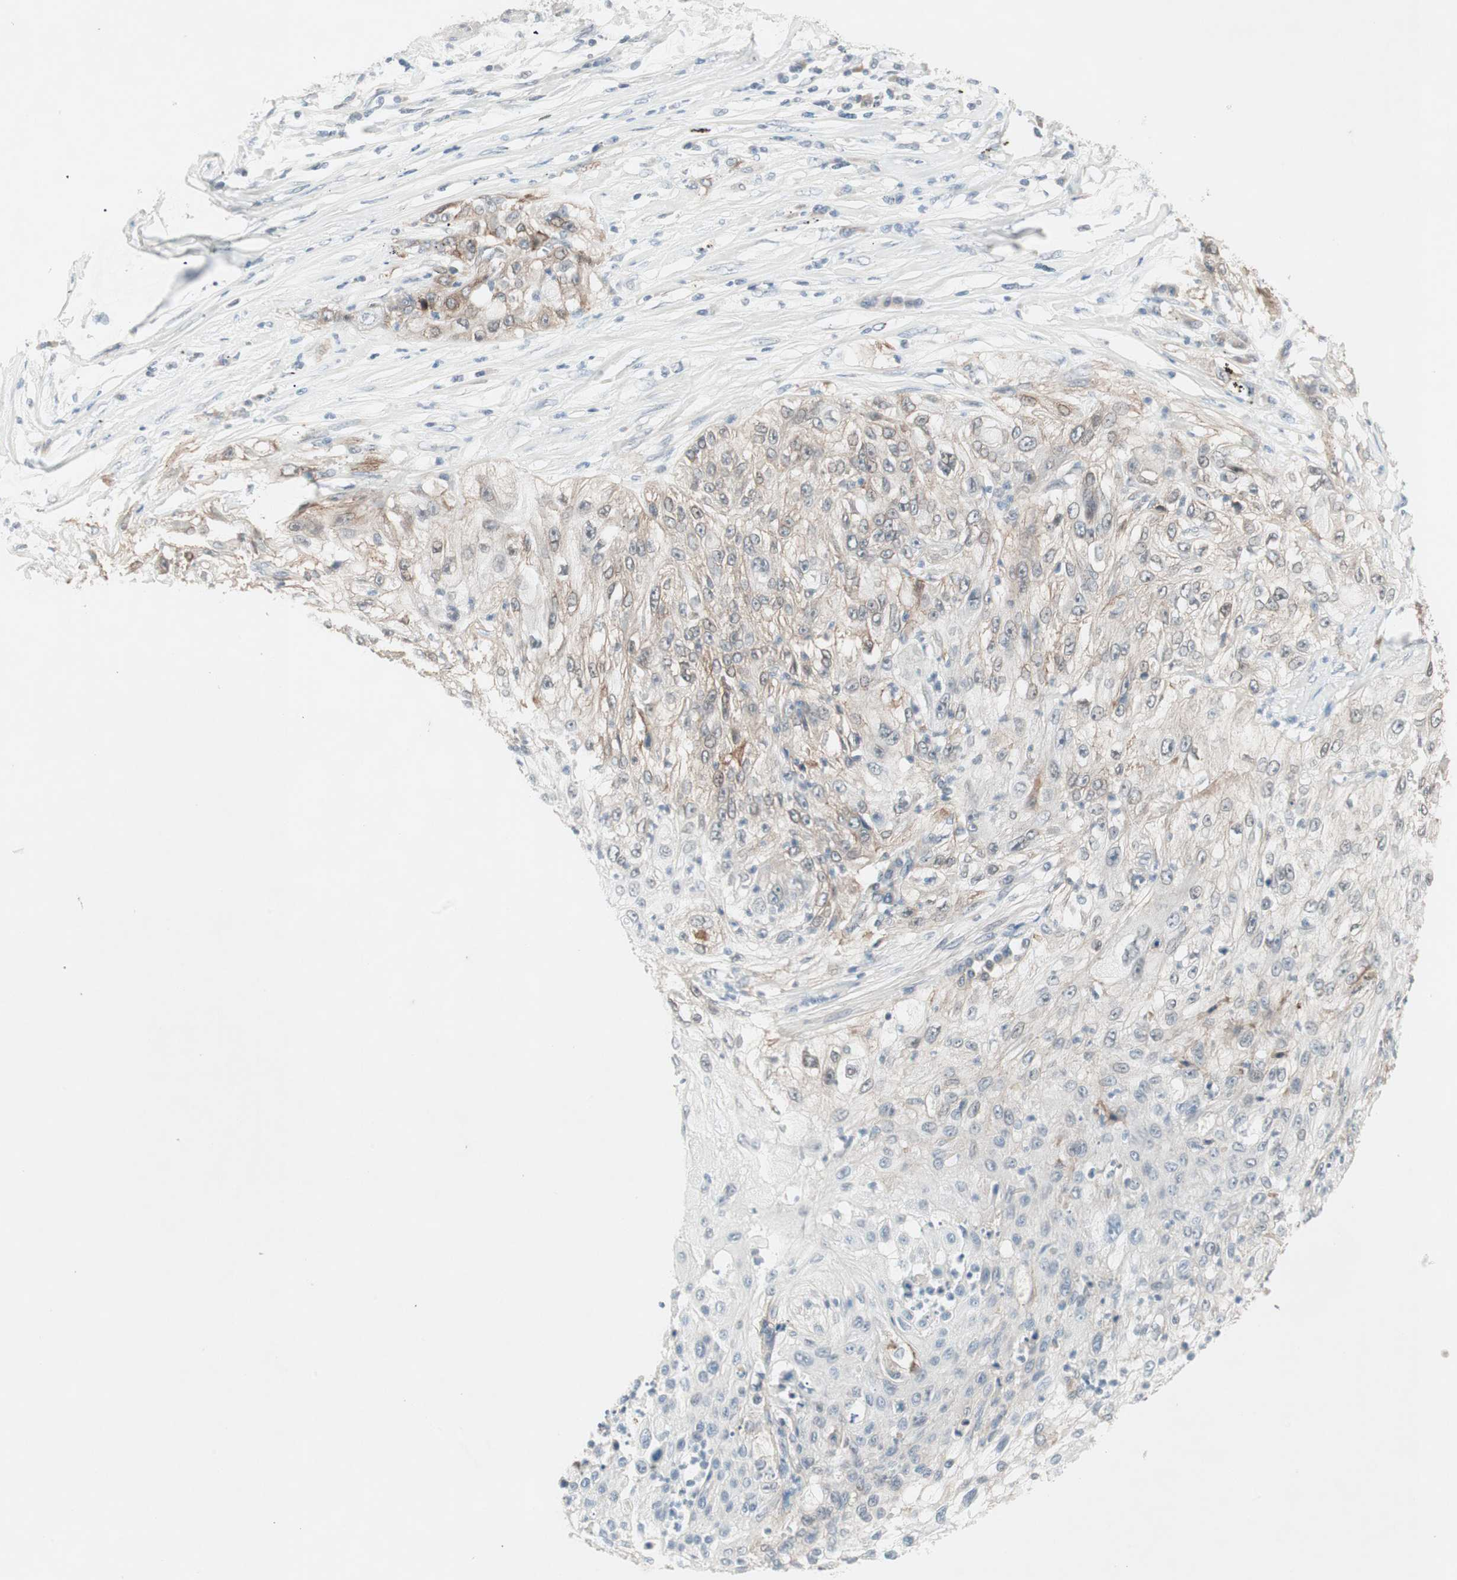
{"staining": {"intensity": "weak", "quantity": "25%-75%", "location": "cytoplasmic/membranous"}, "tissue": "lung cancer", "cell_type": "Tumor cells", "image_type": "cancer", "snomed": [{"axis": "morphology", "description": "Inflammation, NOS"}, {"axis": "morphology", "description": "Squamous cell carcinoma, NOS"}, {"axis": "topography", "description": "Lymph node"}, {"axis": "topography", "description": "Soft tissue"}, {"axis": "topography", "description": "Lung"}], "caption": "Lung cancer (squamous cell carcinoma) stained with immunohistochemistry (IHC) displays weak cytoplasmic/membranous expression in about 25%-75% of tumor cells.", "gene": "ITGB4", "patient": {"sex": "male", "age": 66}}